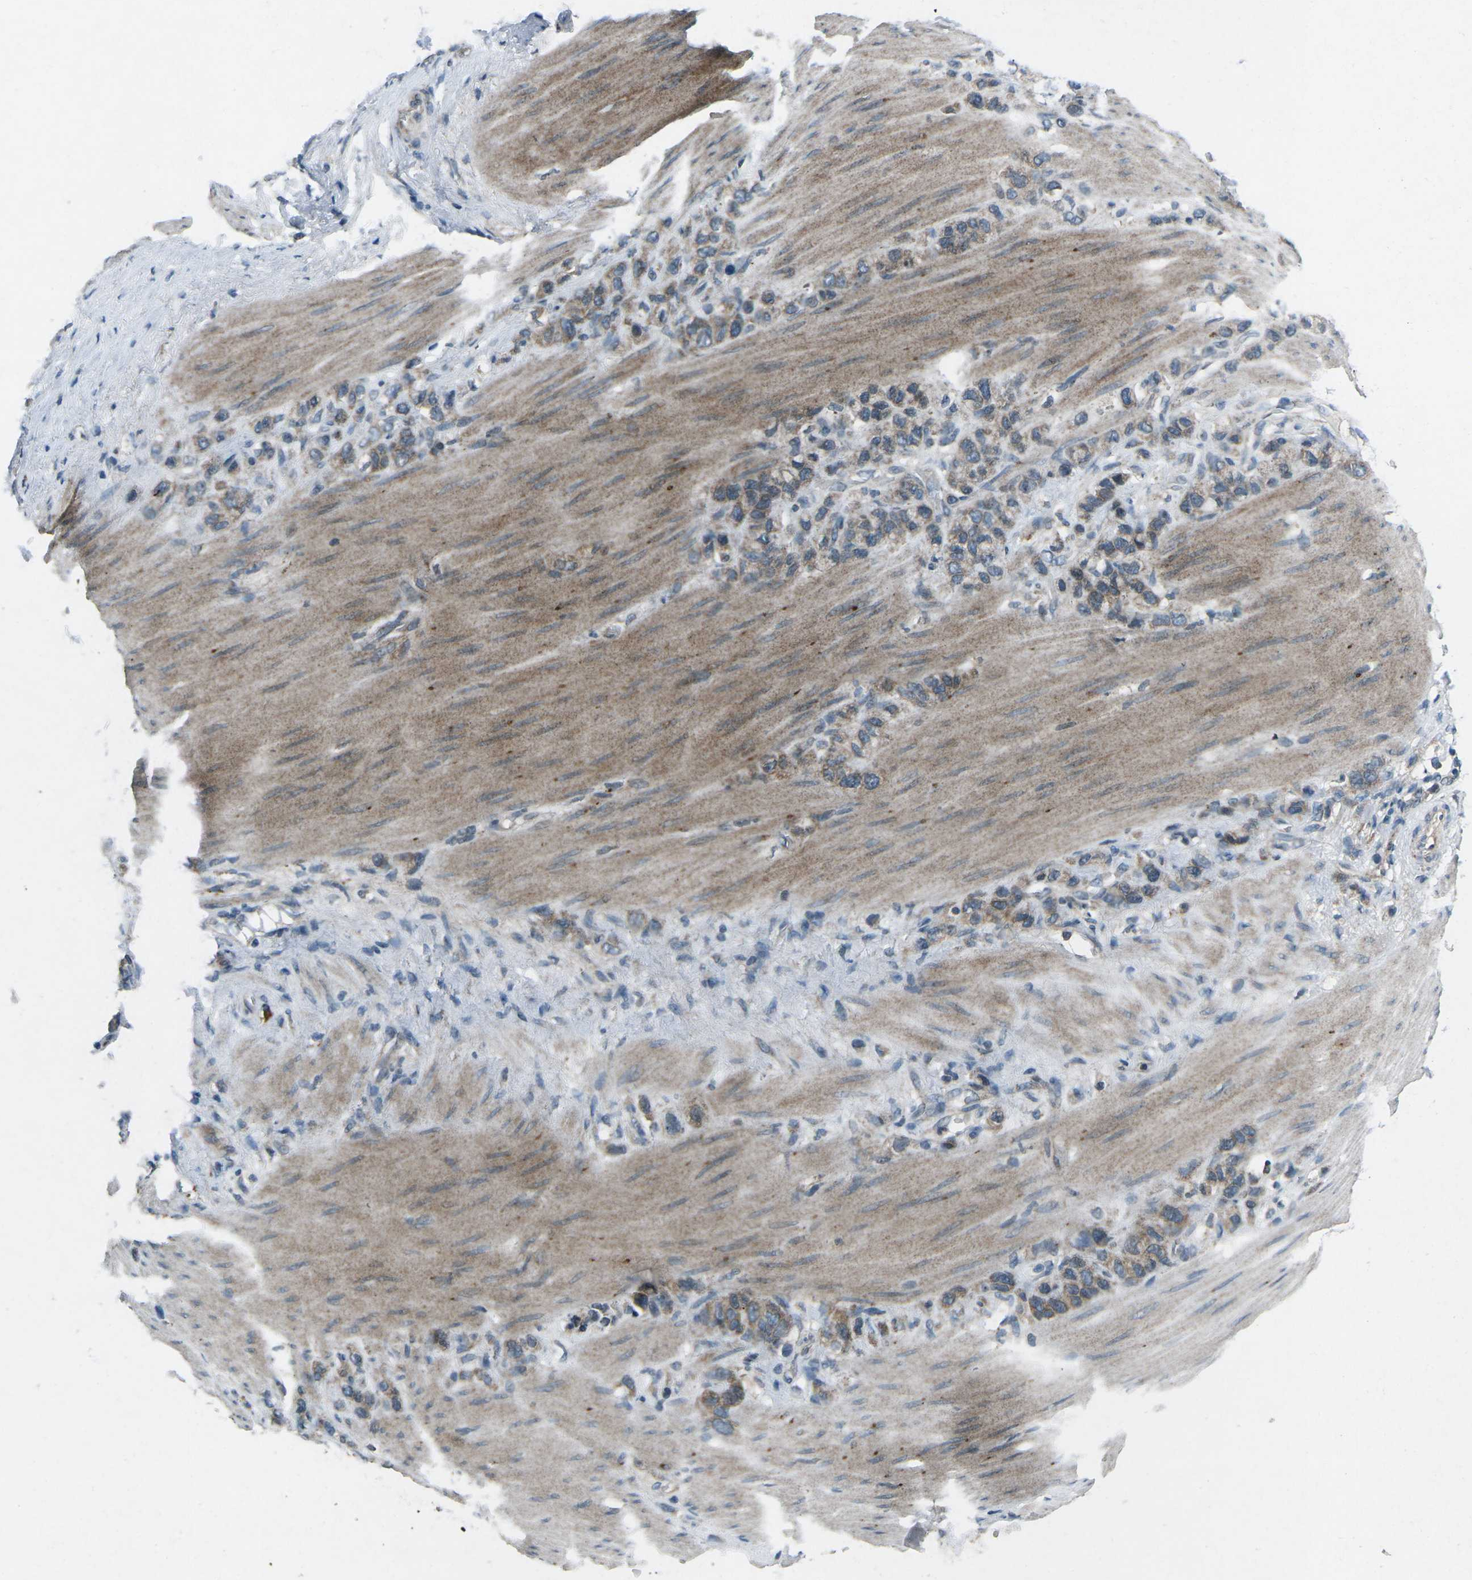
{"staining": {"intensity": "moderate", "quantity": ">75%", "location": "cytoplasmic/membranous"}, "tissue": "stomach cancer", "cell_type": "Tumor cells", "image_type": "cancer", "snomed": [{"axis": "morphology", "description": "Adenocarcinoma, NOS"}, {"axis": "morphology", "description": "Adenocarcinoma, High grade"}, {"axis": "topography", "description": "Stomach, upper"}, {"axis": "topography", "description": "Stomach, lower"}], "caption": "Protein expression analysis of stomach cancer shows moderate cytoplasmic/membranous expression in approximately >75% of tumor cells. (brown staining indicates protein expression, while blue staining denotes nuclei).", "gene": "CDK16", "patient": {"sex": "female", "age": 65}}